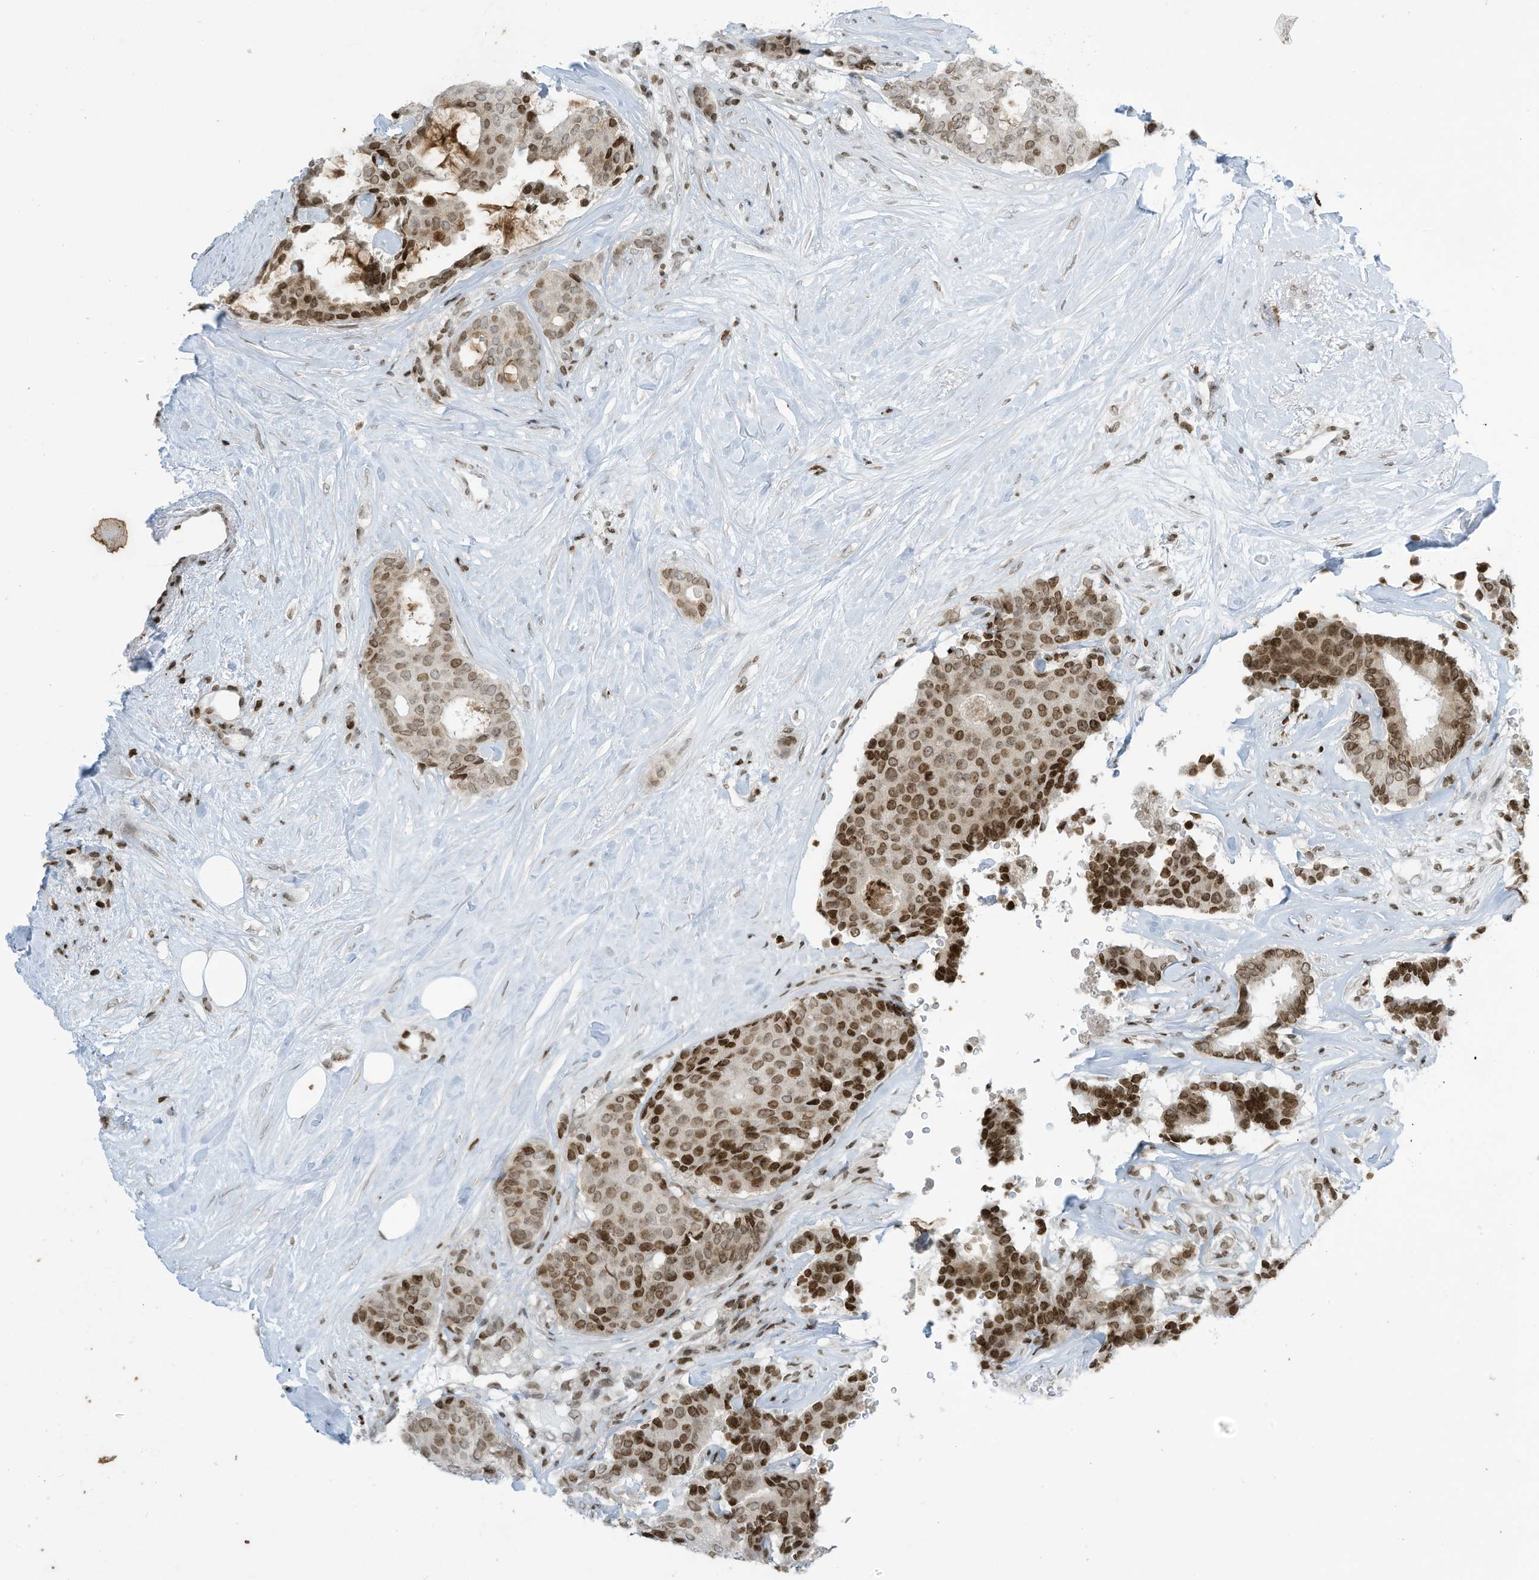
{"staining": {"intensity": "moderate", "quantity": ">75%", "location": "nuclear"}, "tissue": "breast cancer", "cell_type": "Tumor cells", "image_type": "cancer", "snomed": [{"axis": "morphology", "description": "Duct carcinoma"}, {"axis": "topography", "description": "Breast"}], "caption": "Protein expression analysis of invasive ductal carcinoma (breast) shows moderate nuclear positivity in about >75% of tumor cells.", "gene": "ADI1", "patient": {"sex": "female", "age": 75}}